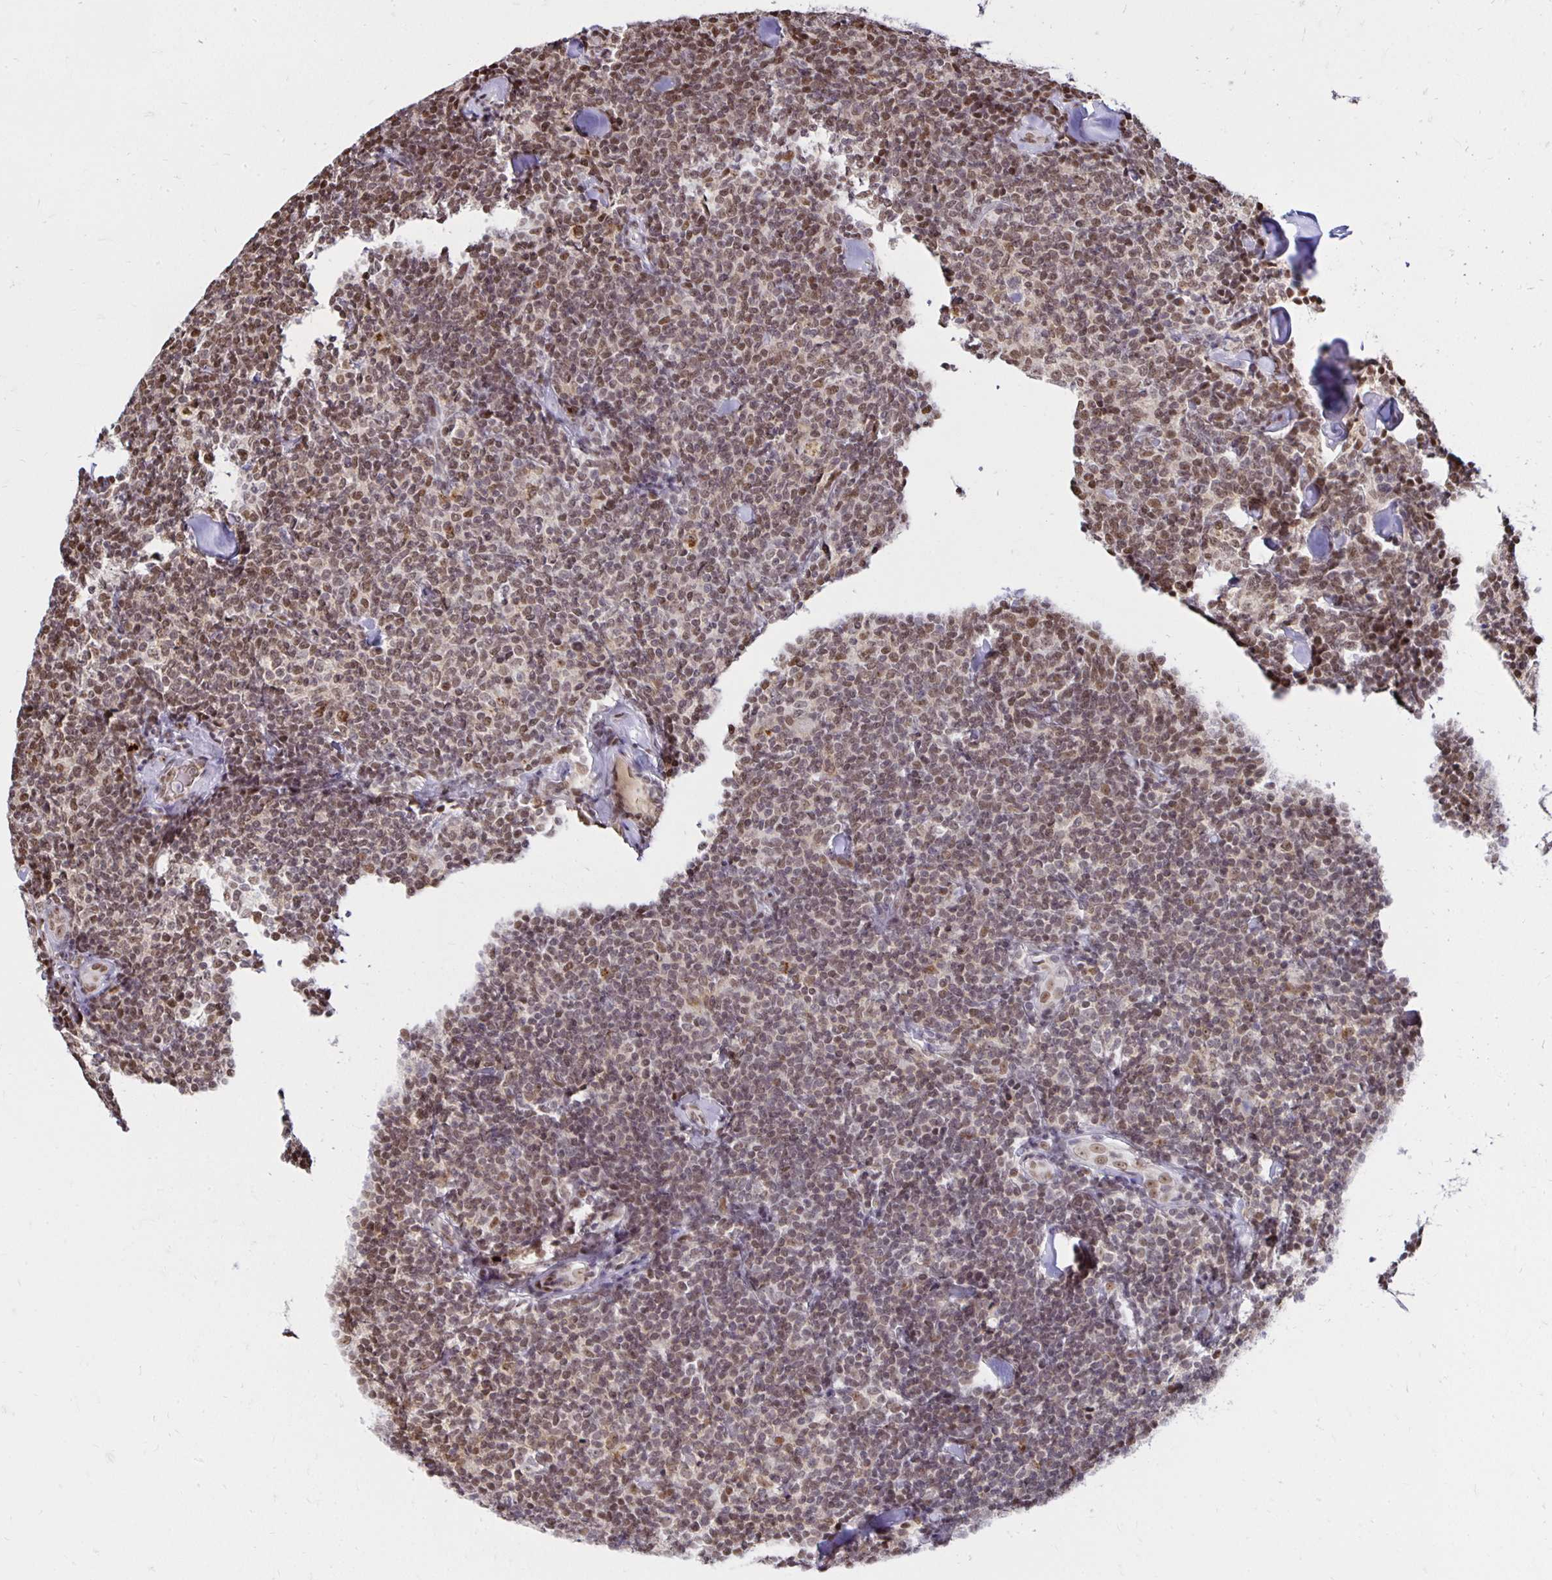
{"staining": {"intensity": "moderate", "quantity": ">75%", "location": "nuclear"}, "tissue": "lymphoma", "cell_type": "Tumor cells", "image_type": "cancer", "snomed": [{"axis": "morphology", "description": "Malignant lymphoma, non-Hodgkin's type, Low grade"}, {"axis": "topography", "description": "Lymph node"}], "caption": "The histopathology image reveals staining of malignant lymphoma, non-Hodgkin's type (low-grade), revealing moderate nuclear protein expression (brown color) within tumor cells.", "gene": "ZNF579", "patient": {"sex": "female", "age": 56}}